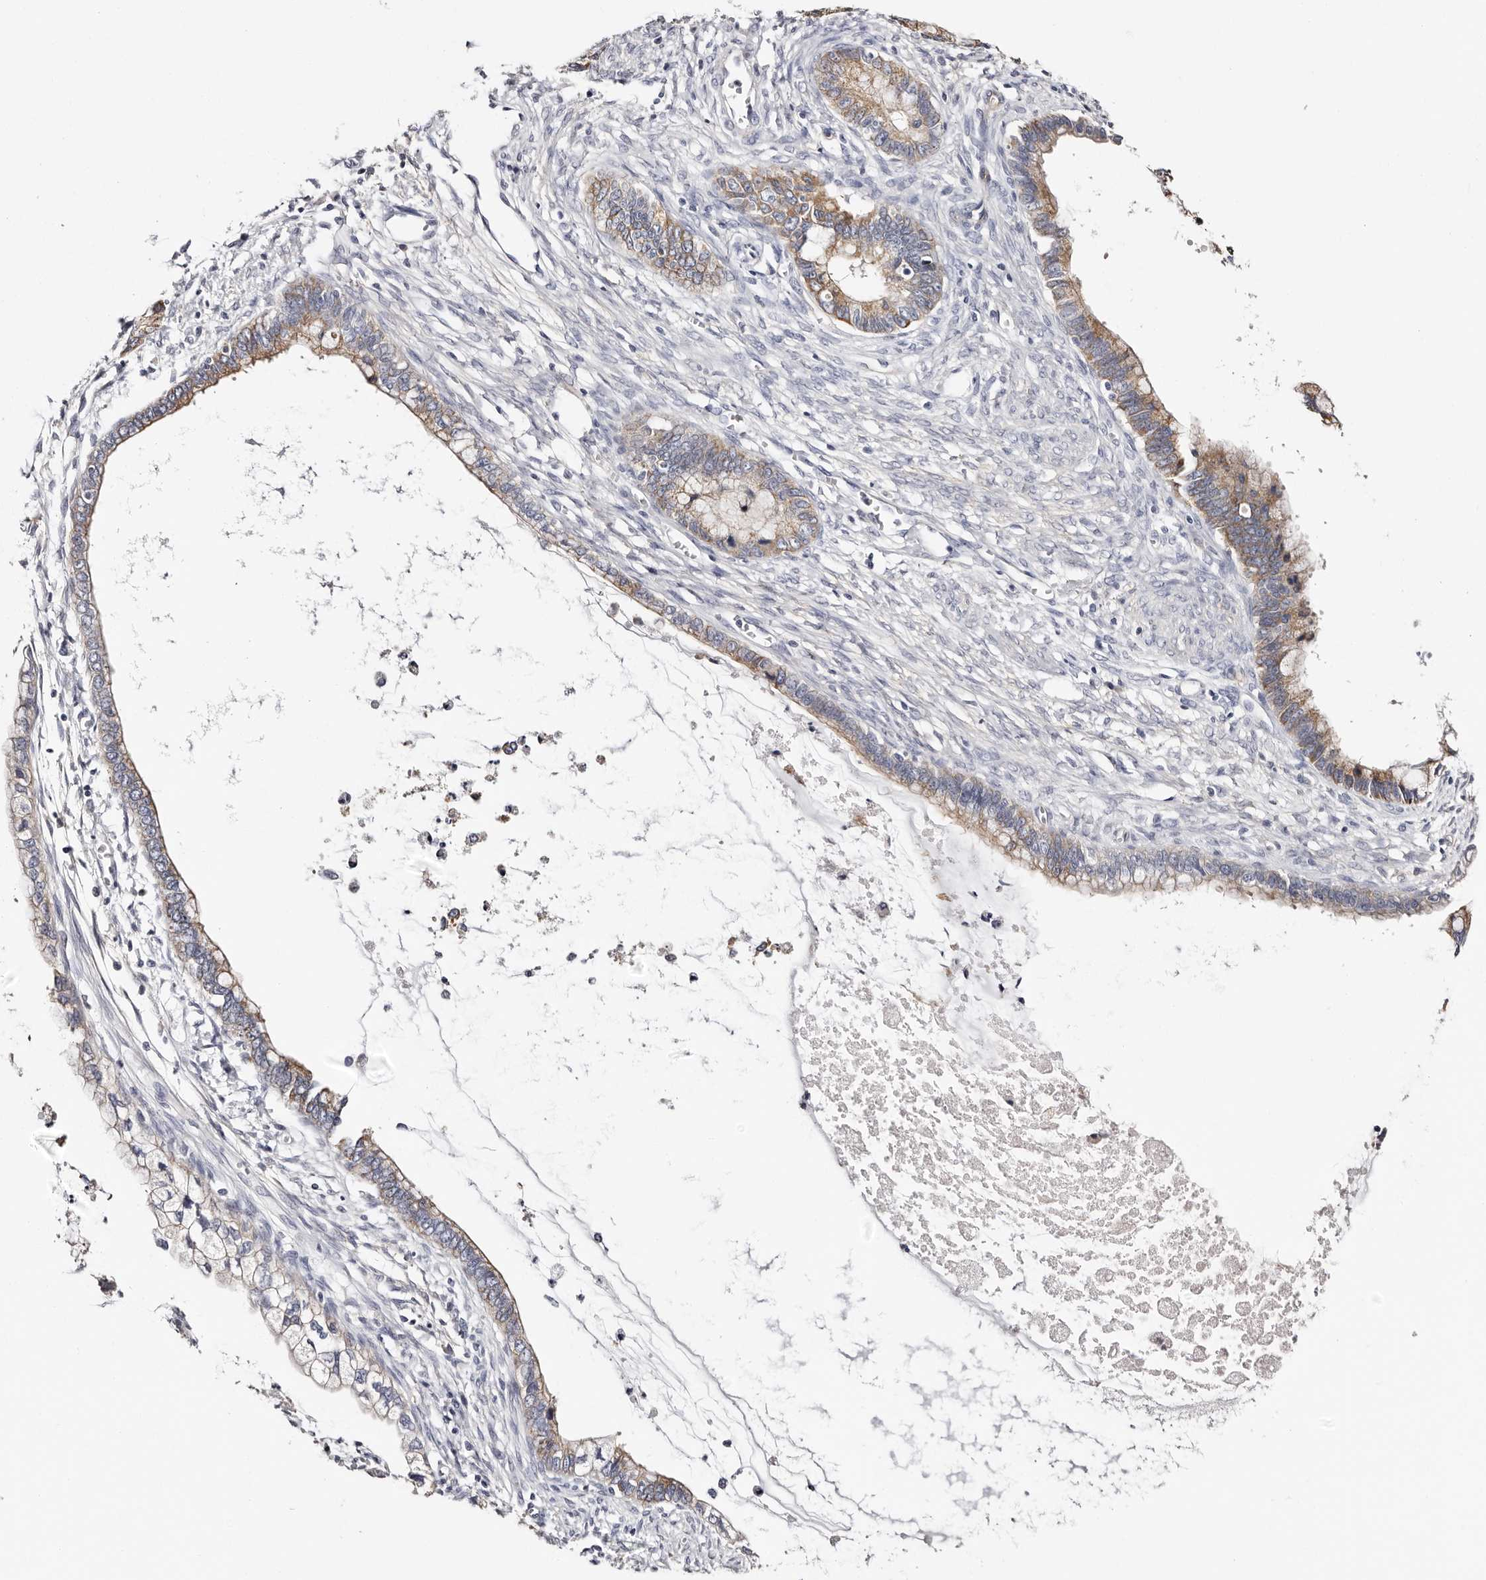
{"staining": {"intensity": "moderate", "quantity": ">75%", "location": "cytoplasmic/membranous"}, "tissue": "cervical cancer", "cell_type": "Tumor cells", "image_type": "cancer", "snomed": [{"axis": "morphology", "description": "Adenocarcinoma, NOS"}, {"axis": "topography", "description": "Cervix"}], "caption": "Immunohistochemistry staining of cervical adenocarcinoma, which shows medium levels of moderate cytoplasmic/membranous staining in approximately >75% of tumor cells indicating moderate cytoplasmic/membranous protein positivity. The staining was performed using DAB (3,3'-diaminobenzidine) (brown) for protein detection and nuclei were counterstained in hematoxylin (blue).", "gene": "ROM1", "patient": {"sex": "female", "age": 44}}